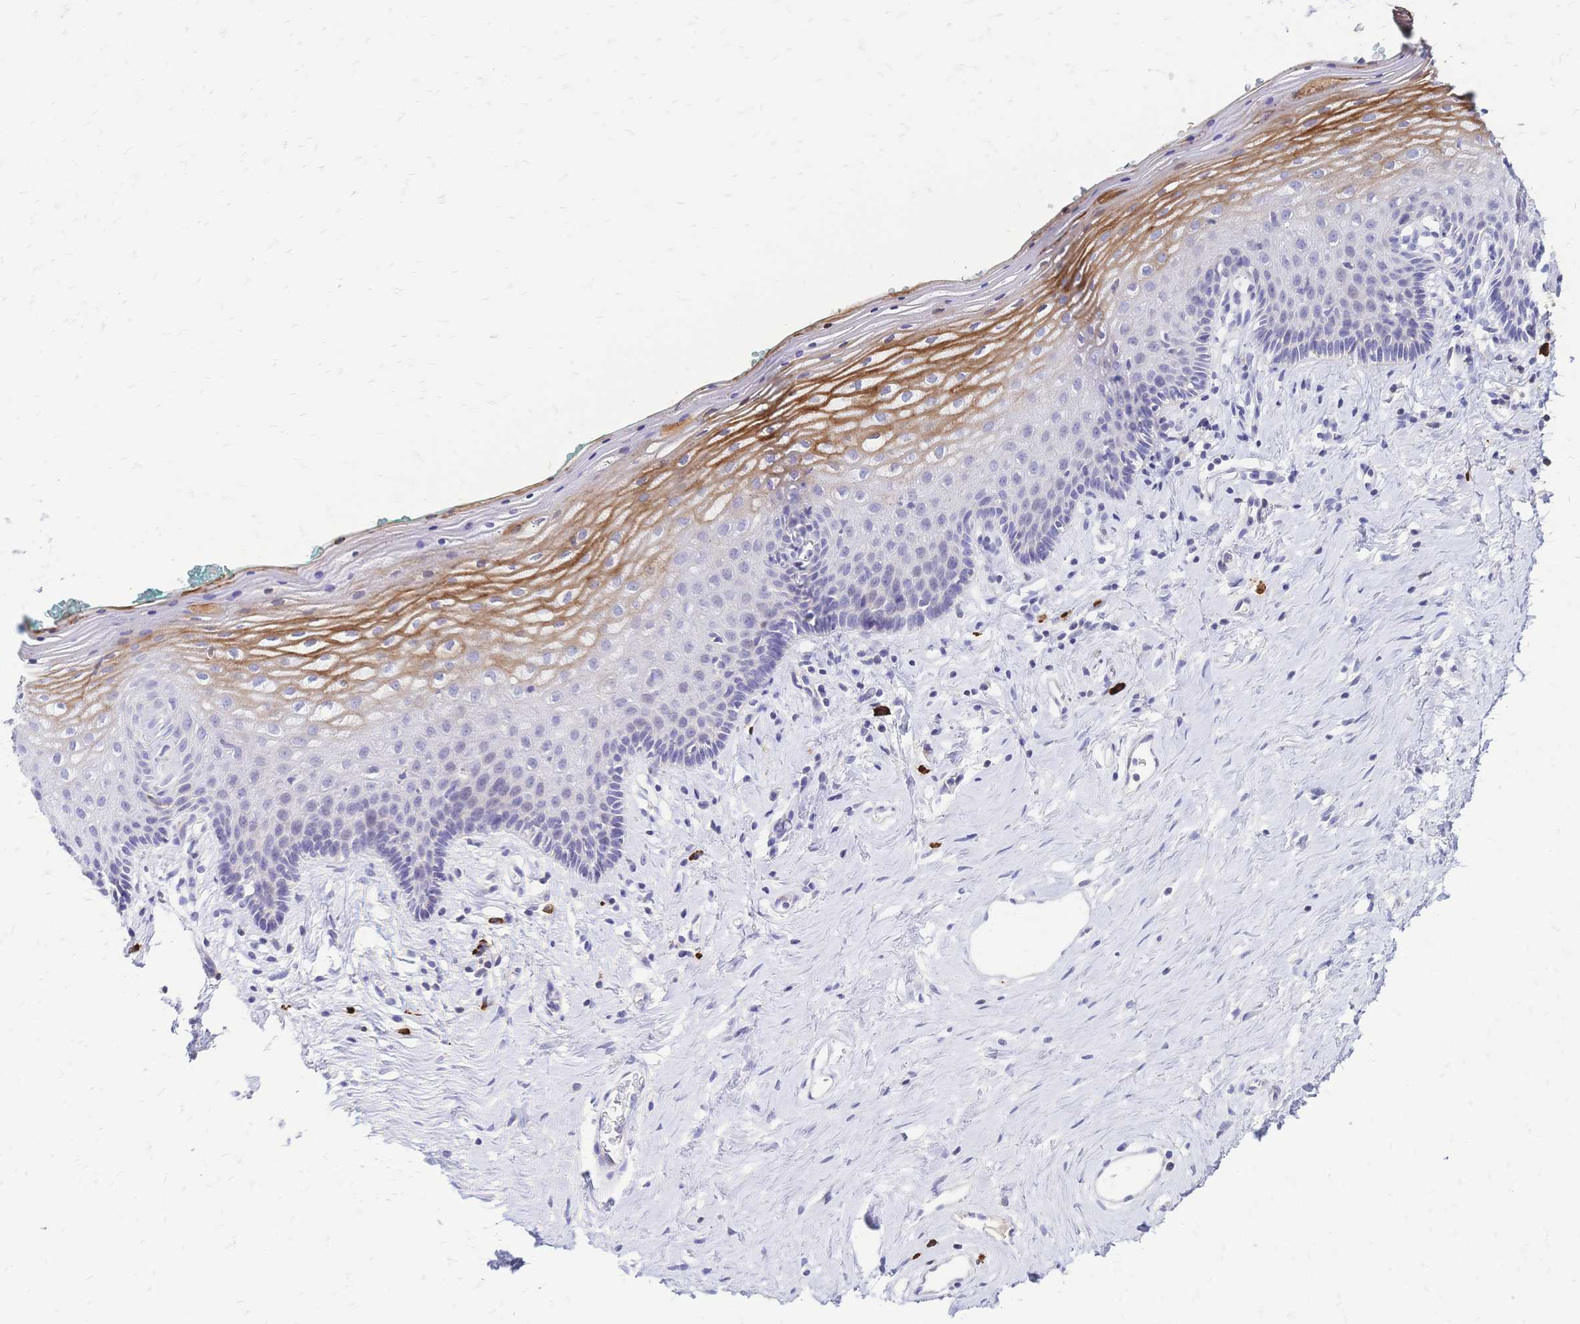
{"staining": {"intensity": "moderate", "quantity": "<25%", "location": "cytoplasmic/membranous"}, "tissue": "vagina", "cell_type": "Squamous epithelial cells", "image_type": "normal", "snomed": [{"axis": "morphology", "description": "Normal tissue, NOS"}, {"axis": "topography", "description": "Vagina"}], "caption": "Protein staining by IHC displays moderate cytoplasmic/membranous positivity in about <25% of squamous epithelial cells in unremarkable vagina.", "gene": "IL2RA", "patient": {"sex": "female", "age": 42}}